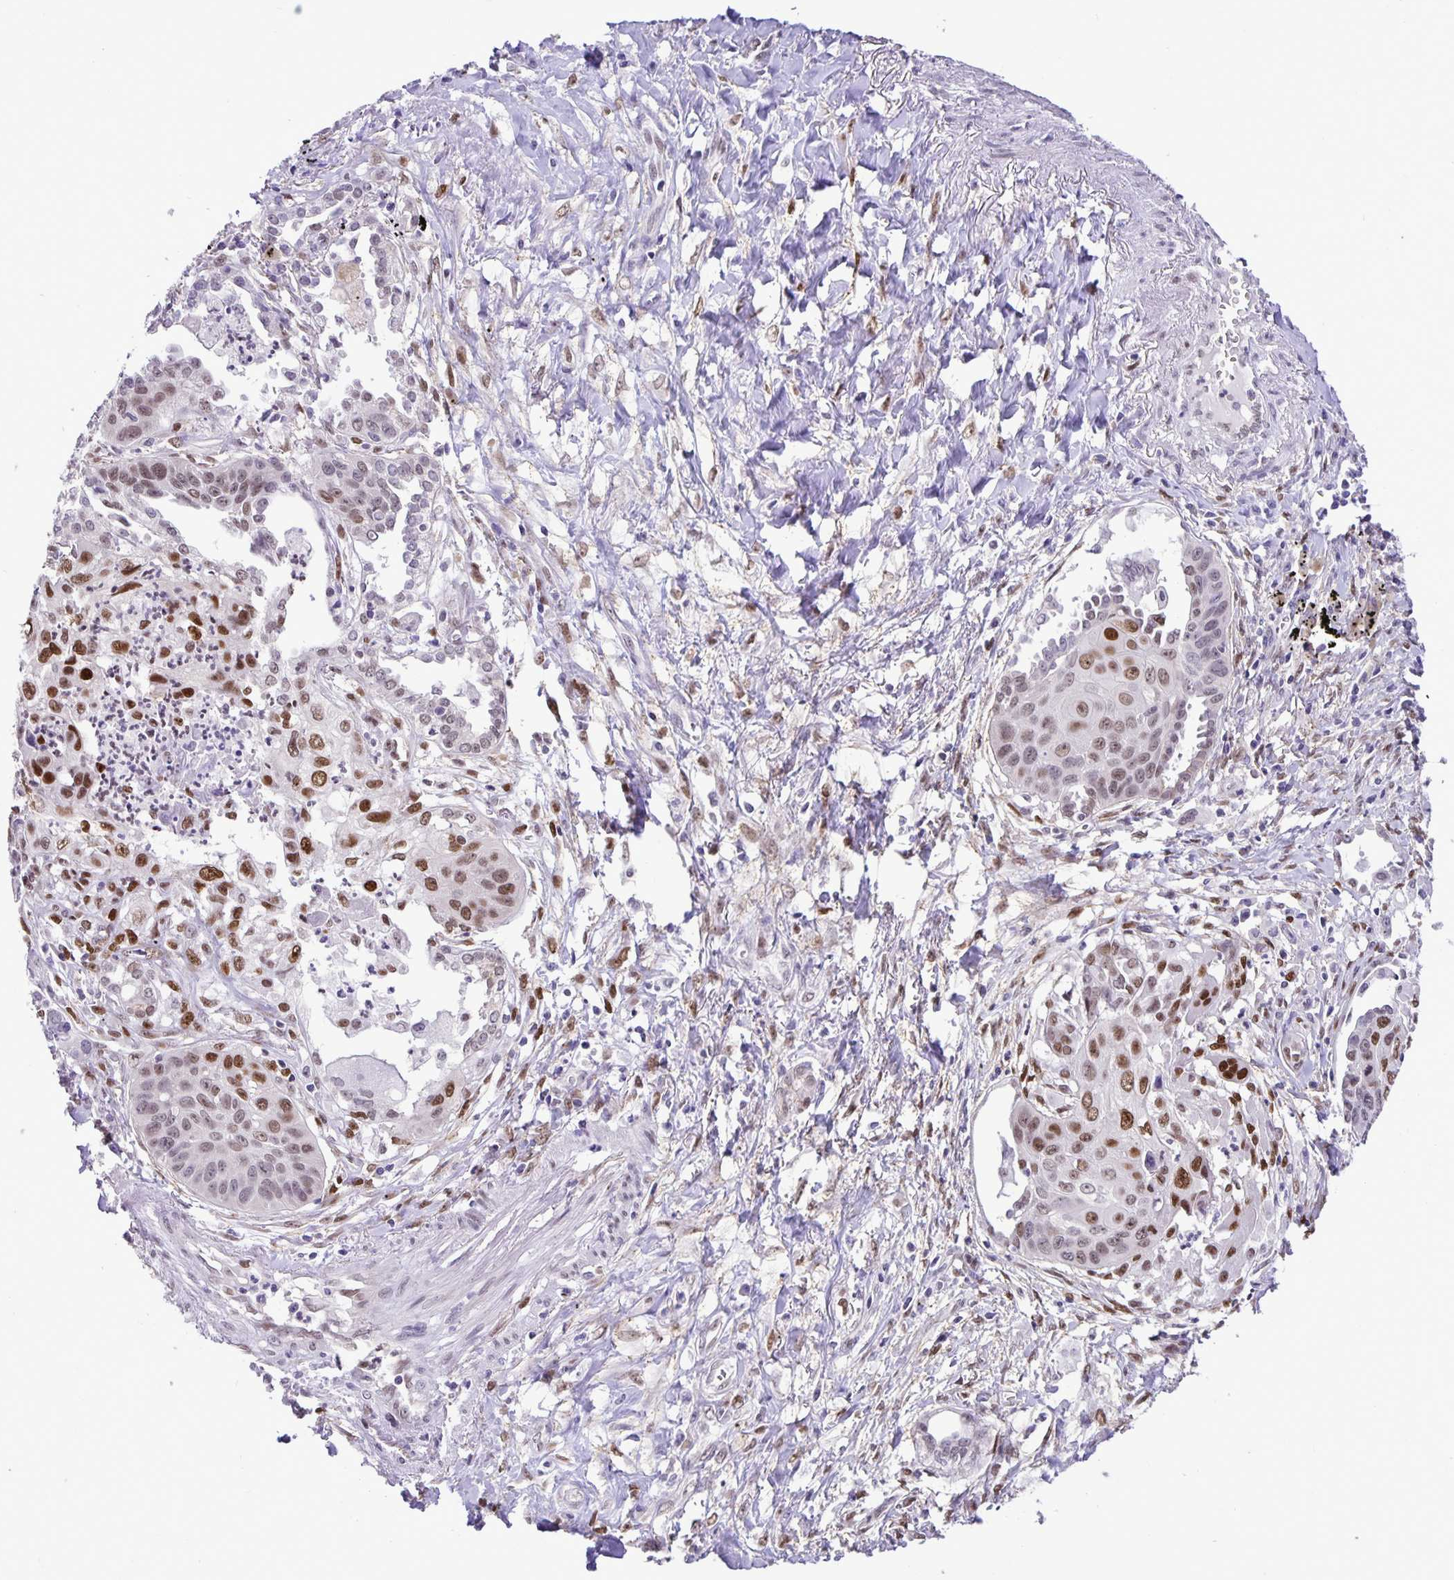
{"staining": {"intensity": "moderate", "quantity": "25%-75%", "location": "nuclear"}, "tissue": "lung cancer", "cell_type": "Tumor cells", "image_type": "cancer", "snomed": [{"axis": "morphology", "description": "Squamous cell carcinoma, NOS"}, {"axis": "topography", "description": "Lung"}], "caption": "IHC photomicrograph of neoplastic tissue: lung squamous cell carcinoma stained using immunohistochemistry reveals medium levels of moderate protein expression localized specifically in the nuclear of tumor cells, appearing as a nuclear brown color.", "gene": "FOSL2", "patient": {"sex": "male", "age": 71}}